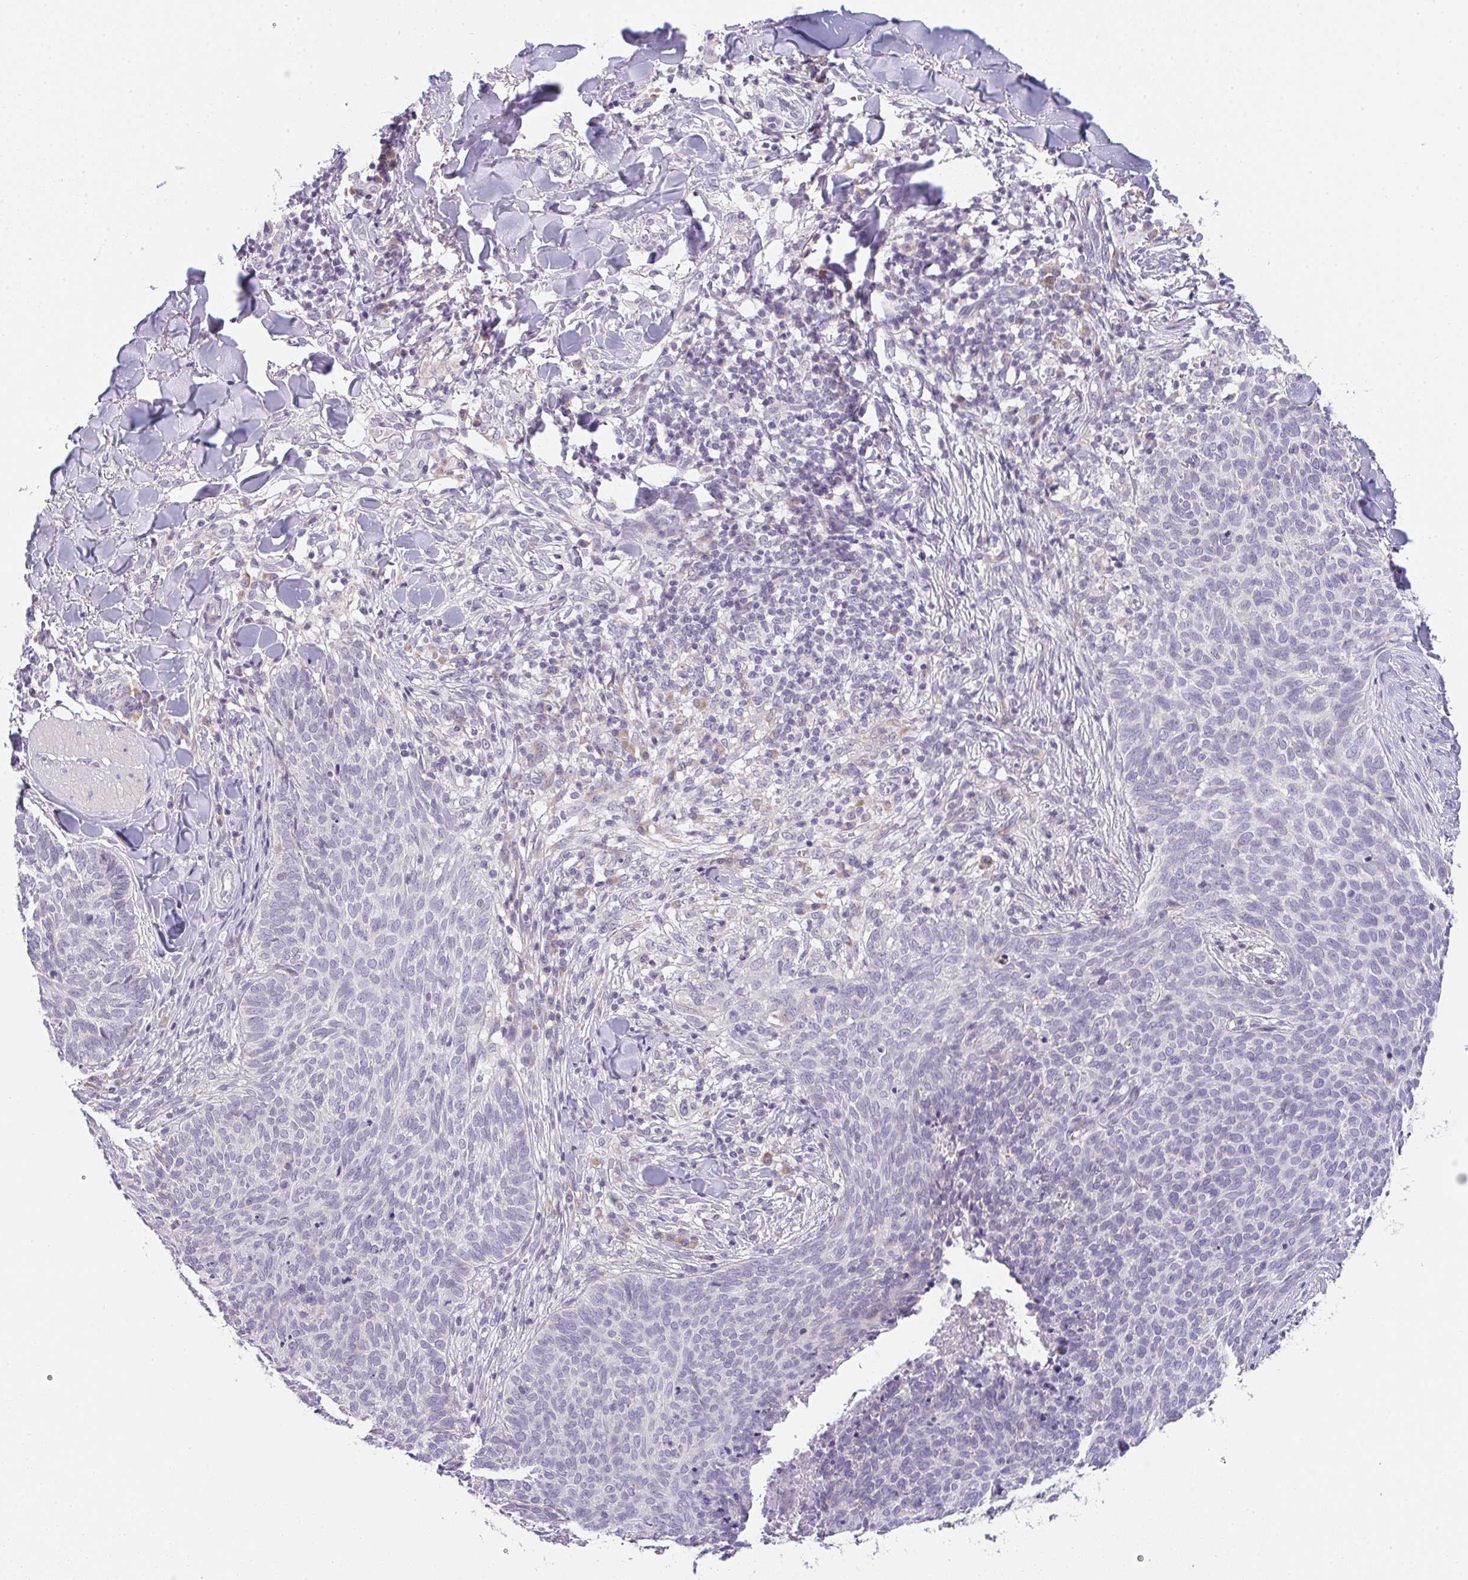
{"staining": {"intensity": "negative", "quantity": "none", "location": "none"}, "tissue": "skin cancer", "cell_type": "Tumor cells", "image_type": "cancer", "snomed": [{"axis": "morphology", "description": "Basal cell carcinoma"}, {"axis": "topography", "description": "Skin"}, {"axis": "topography", "description": "Skin of face"}], "caption": "Tumor cells are negative for brown protein staining in skin basal cell carcinoma. (Immunohistochemistry (ihc), brightfield microscopy, high magnification).", "gene": "CACNA1S", "patient": {"sex": "male", "age": 56}}